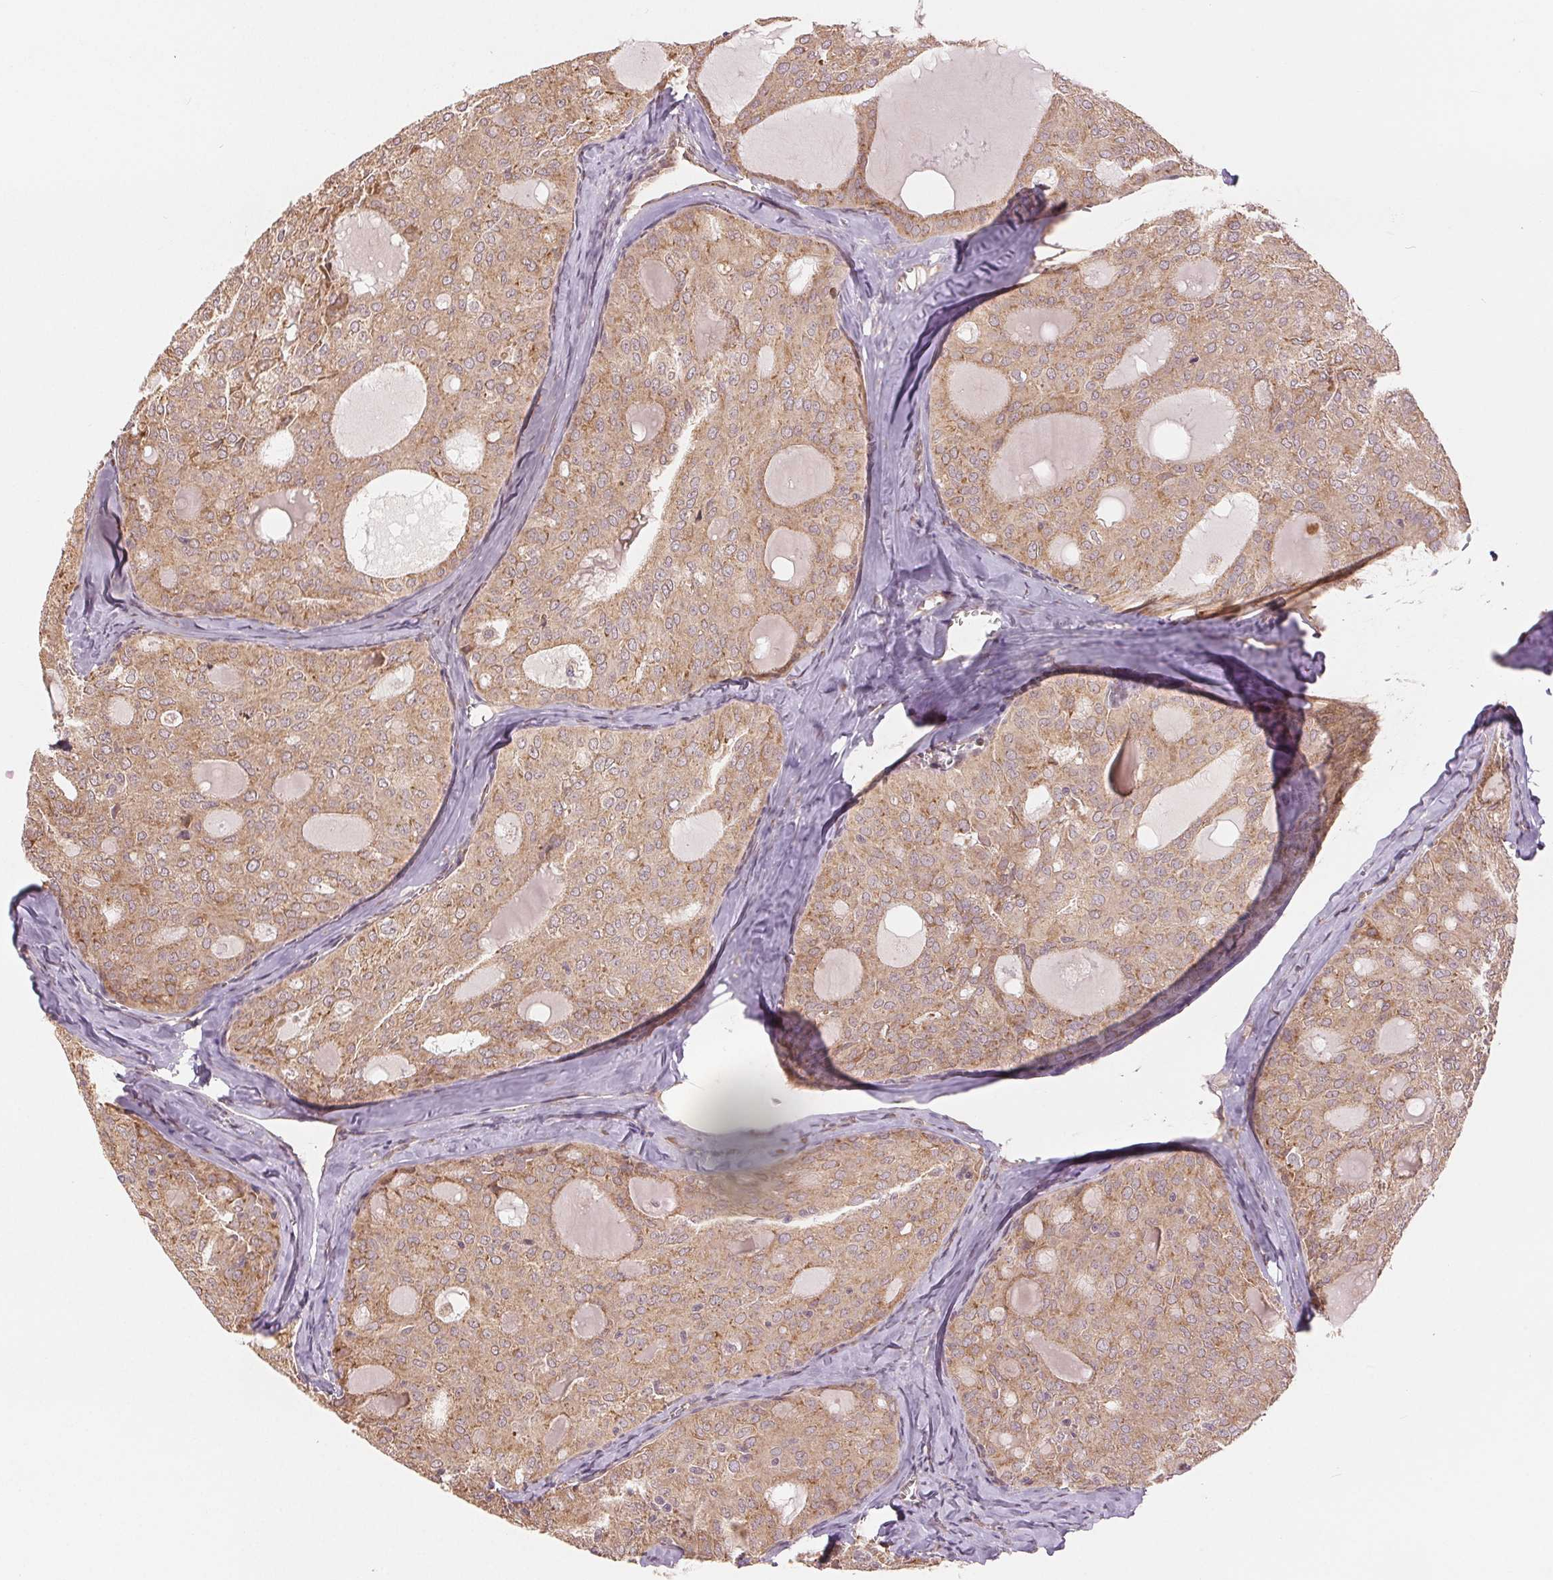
{"staining": {"intensity": "moderate", "quantity": ">75%", "location": "cytoplasmic/membranous"}, "tissue": "thyroid cancer", "cell_type": "Tumor cells", "image_type": "cancer", "snomed": [{"axis": "morphology", "description": "Follicular adenoma carcinoma, NOS"}, {"axis": "topography", "description": "Thyroid gland"}], "caption": "High-magnification brightfield microscopy of thyroid cancer (follicular adenoma carcinoma) stained with DAB (3,3'-diaminobenzidine) (brown) and counterstained with hematoxylin (blue). tumor cells exhibit moderate cytoplasmic/membranous staining is present in about>75% of cells.", "gene": "SLC20A1", "patient": {"sex": "male", "age": 75}}